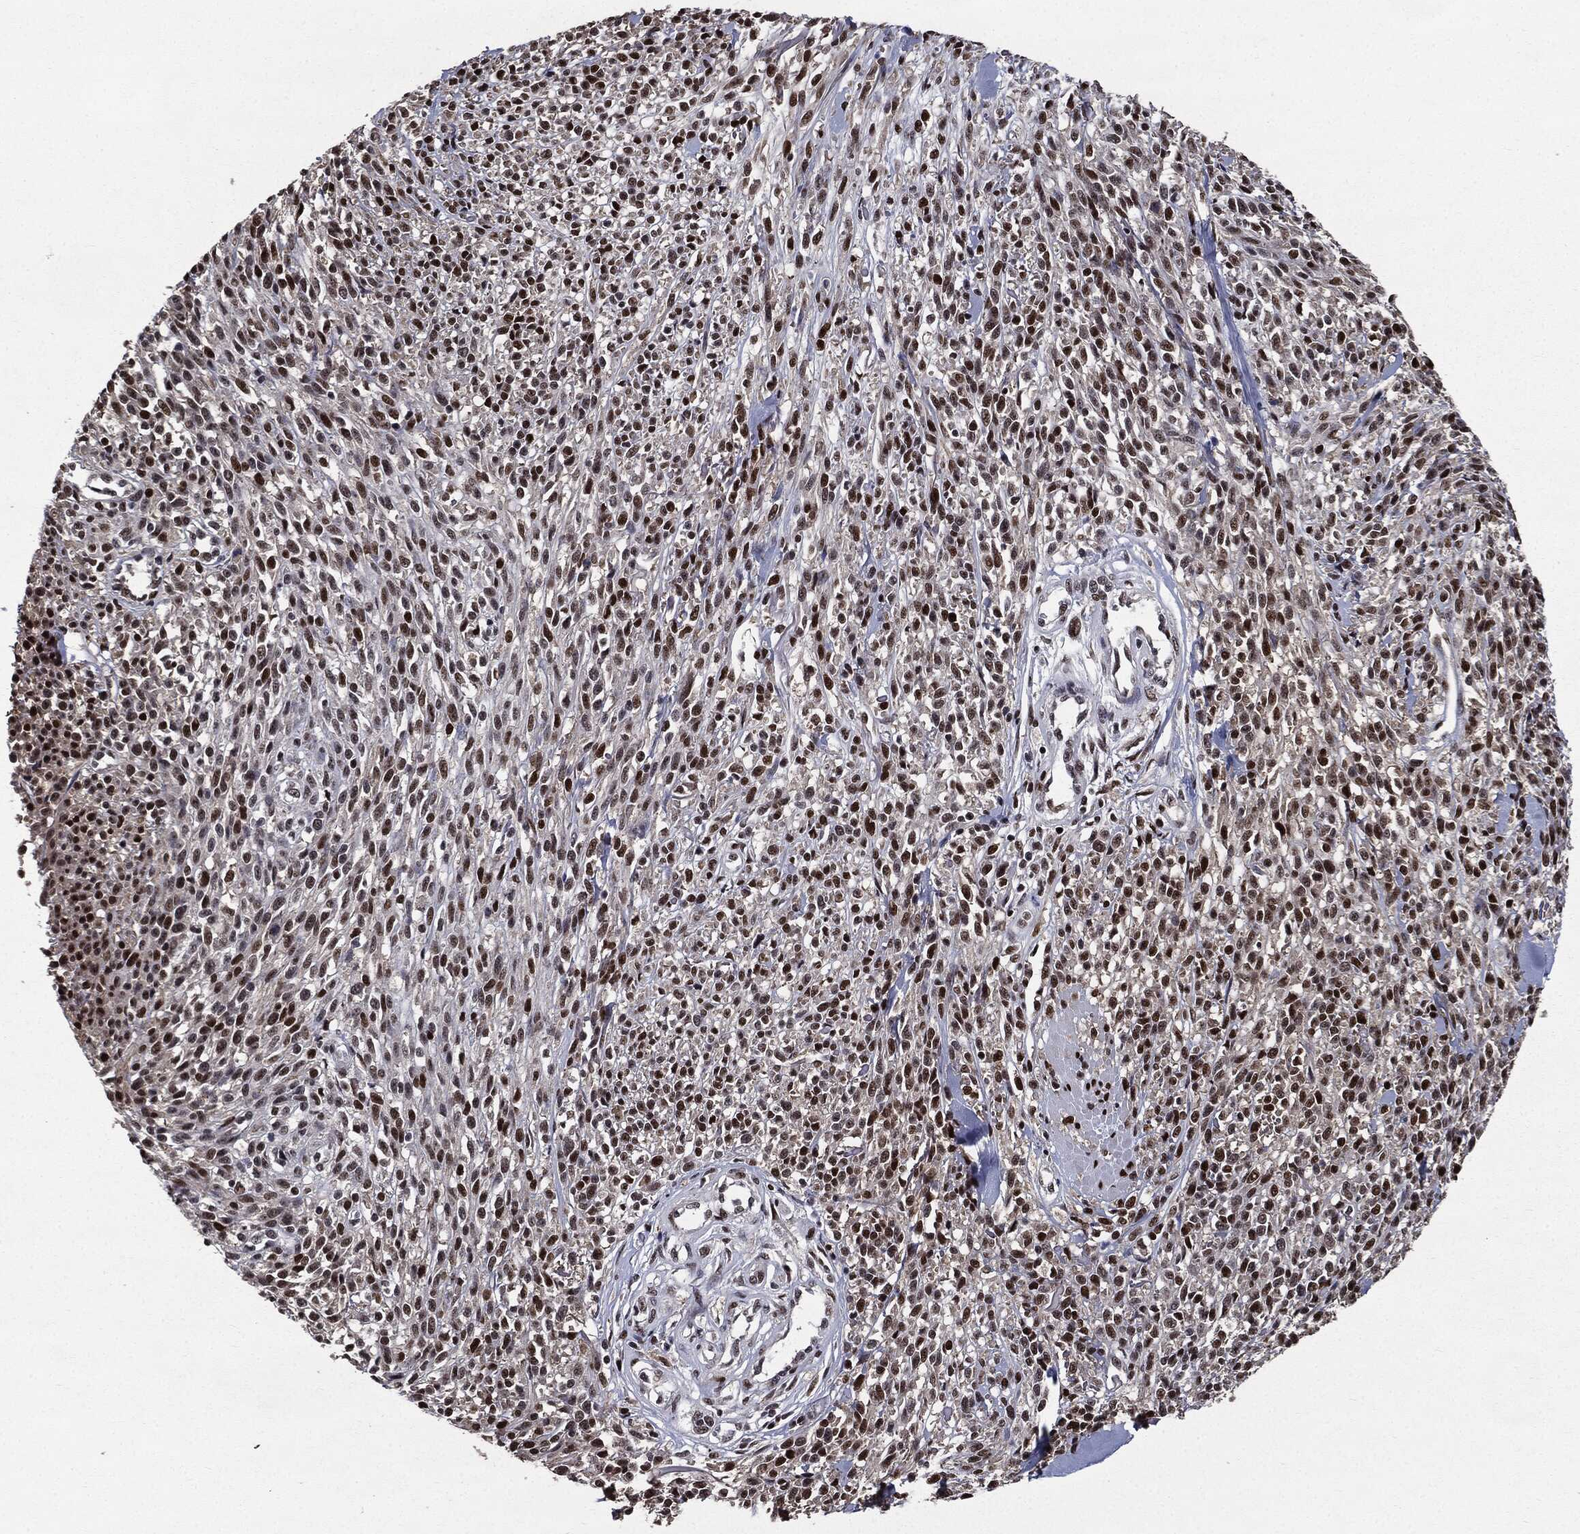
{"staining": {"intensity": "strong", "quantity": "25%-75%", "location": "nuclear"}, "tissue": "melanoma", "cell_type": "Tumor cells", "image_type": "cancer", "snomed": [{"axis": "morphology", "description": "Malignant melanoma, NOS"}, {"axis": "topography", "description": "Skin"}, {"axis": "topography", "description": "Skin of trunk"}], "caption": "A high amount of strong nuclear expression is identified in approximately 25%-75% of tumor cells in melanoma tissue.", "gene": "JUN", "patient": {"sex": "male", "age": 74}}